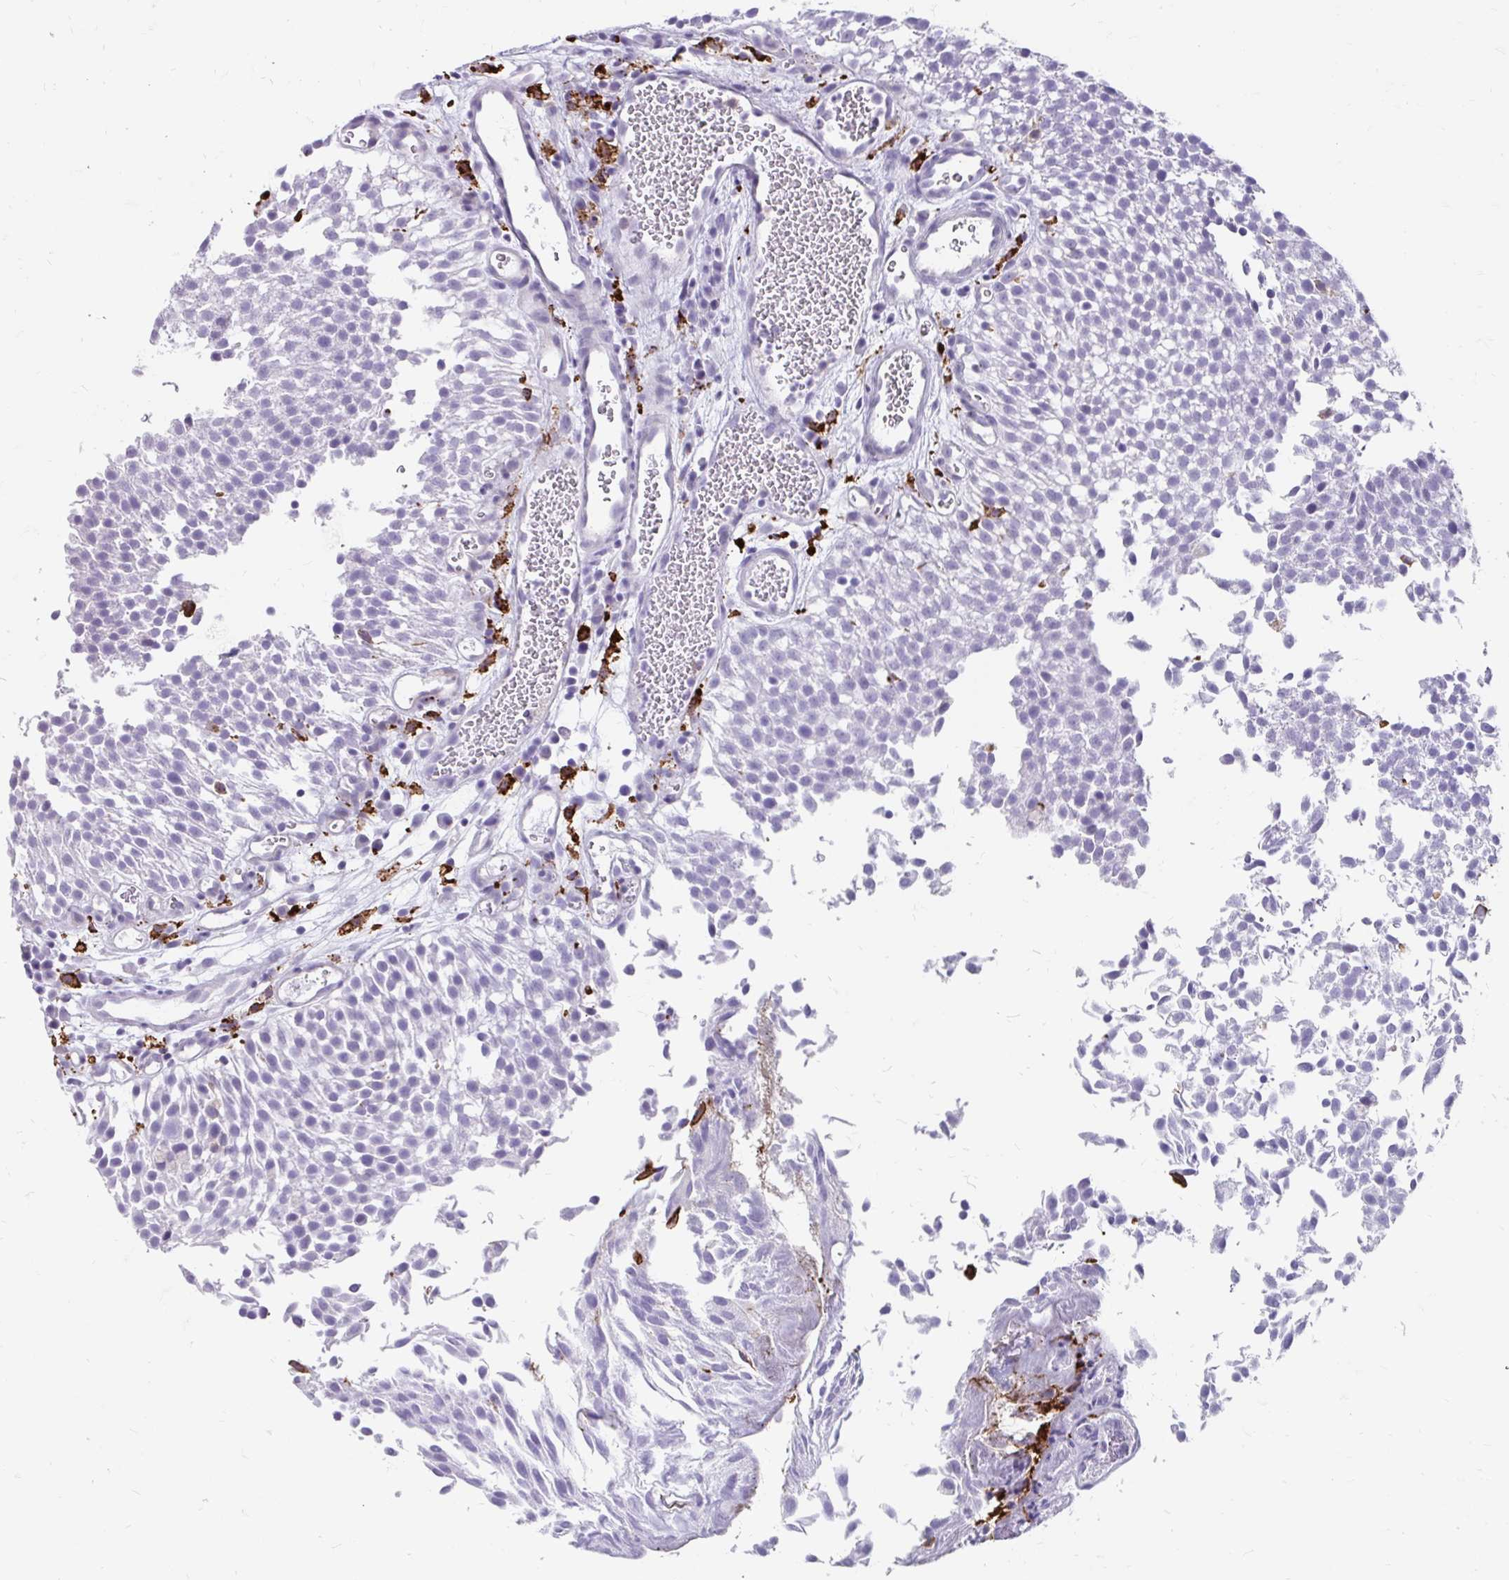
{"staining": {"intensity": "negative", "quantity": "none", "location": "none"}, "tissue": "urothelial cancer", "cell_type": "Tumor cells", "image_type": "cancer", "snomed": [{"axis": "morphology", "description": "Urothelial carcinoma, Low grade"}, {"axis": "topography", "description": "Urinary bladder"}], "caption": "IHC photomicrograph of neoplastic tissue: urothelial carcinoma (low-grade) stained with DAB (3,3'-diaminobenzidine) exhibits no significant protein expression in tumor cells.", "gene": "CD163", "patient": {"sex": "female", "age": 79}}